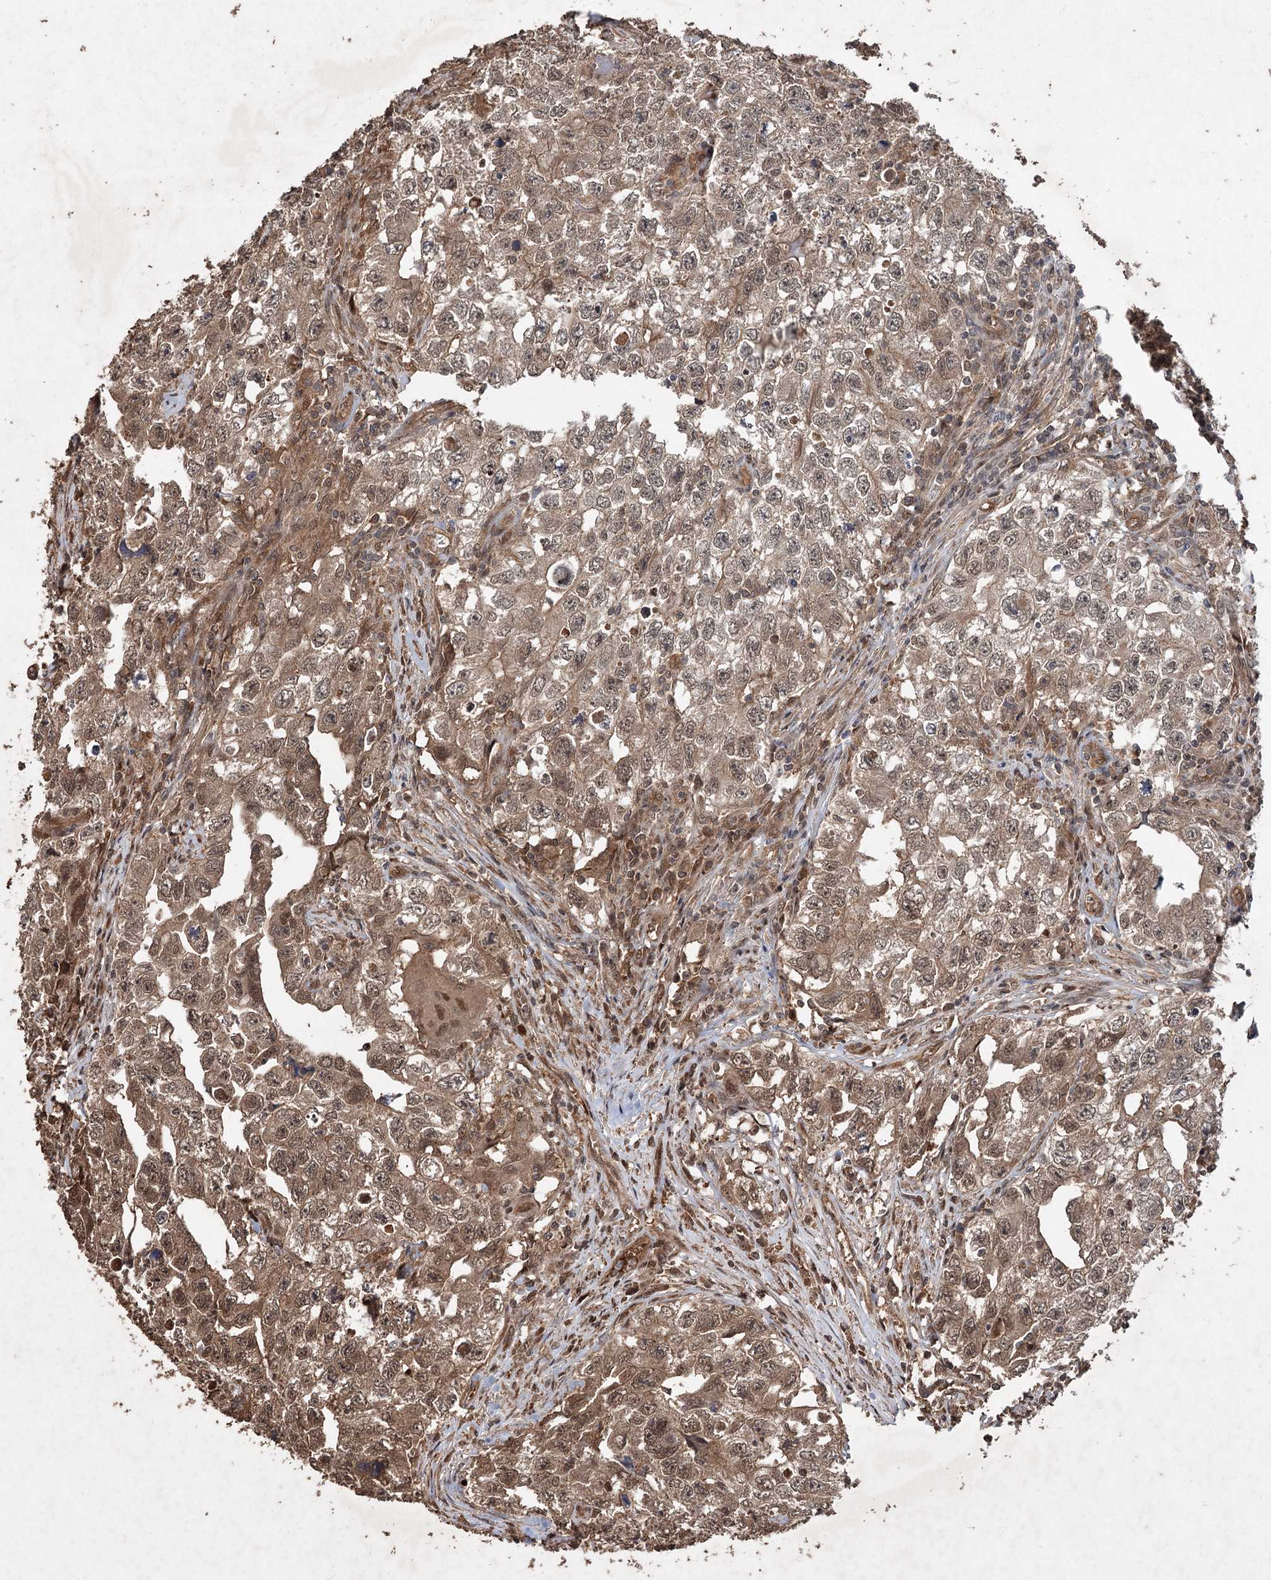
{"staining": {"intensity": "moderate", "quantity": ">75%", "location": "cytoplasmic/membranous,nuclear"}, "tissue": "testis cancer", "cell_type": "Tumor cells", "image_type": "cancer", "snomed": [{"axis": "morphology", "description": "Seminoma, NOS"}, {"axis": "morphology", "description": "Carcinoma, Embryonal, NOS"}, {"axis": "topography", "description": "Testis"}], "caption": "Immunohistochemistry (IHC) photomicrograph of neoplastic tissue: human testis seminoma stained using IHC reveals medium levels of moderate protein expression localized specifically in the cytoplasmic/membranous and nuclear of tumor cells, appearing as a cytoplasmic/membranous and nuclear brown color.", "gene": "FBXO7", "patient": {"sex": "male", "age": 43}}